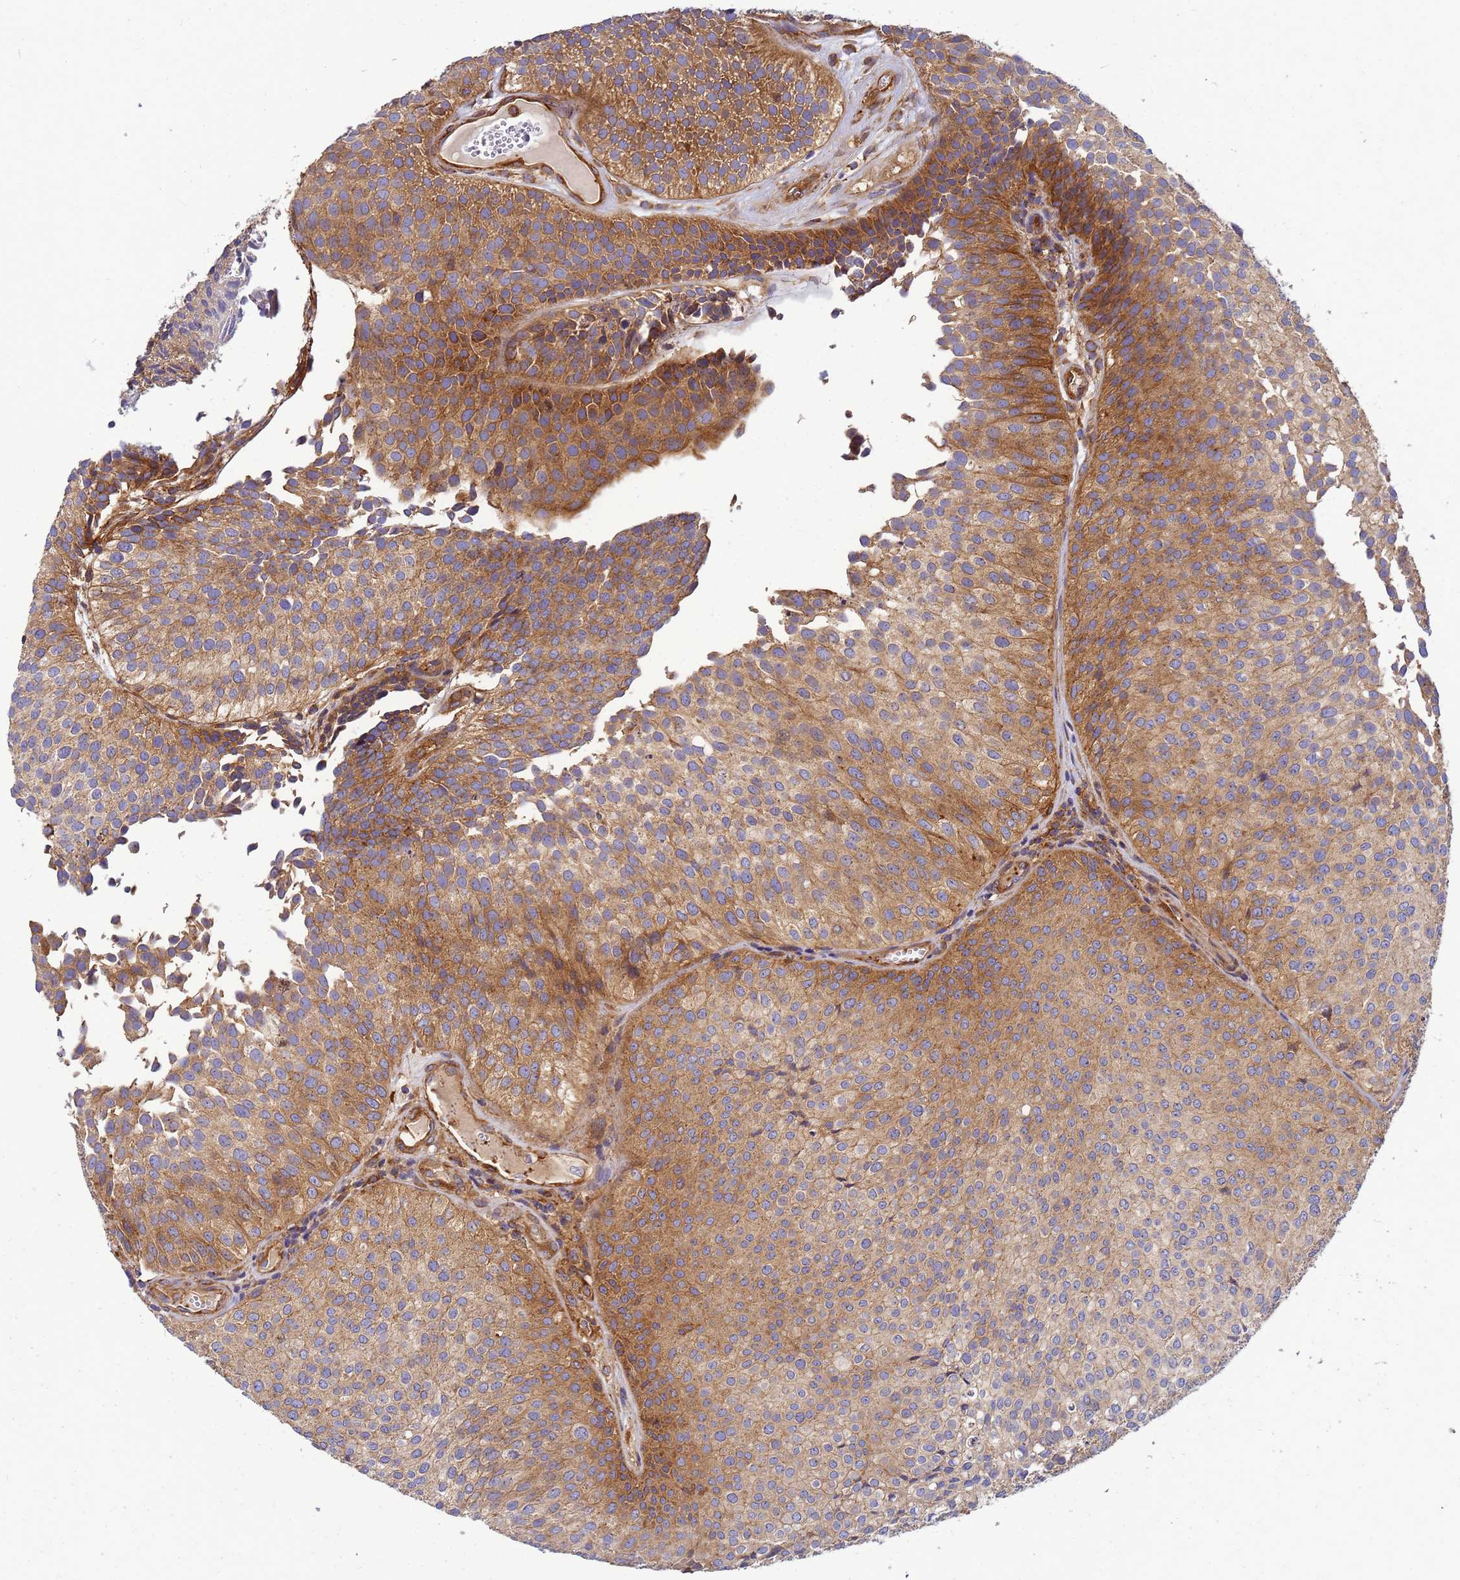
{"staining": {"intensity": "moderate", "quantity": "25%-75%", "location": "cytoplasmic/membranous"}, "tissue": "urothelial cancer", "cell_type": "Tumor cells", "image_type": "cancer", "snomed": [{"axis": "morphology", "description": "Urothelial carcinoma, Low grade"}, {"axis": "topography", "description": "Urinary bladder"}], "caption": "The photomicrograph reveals immunohistochemical staining of urothelial cancer. There is moderate cytoplasmic/membranous positivity is identified in about 25%-75% of tumor cells. (DAB = brown stain, brightfield microscopy at high magnification).", "gene": "C2CD5", "patient": {"sex": "male", "age": 84}}